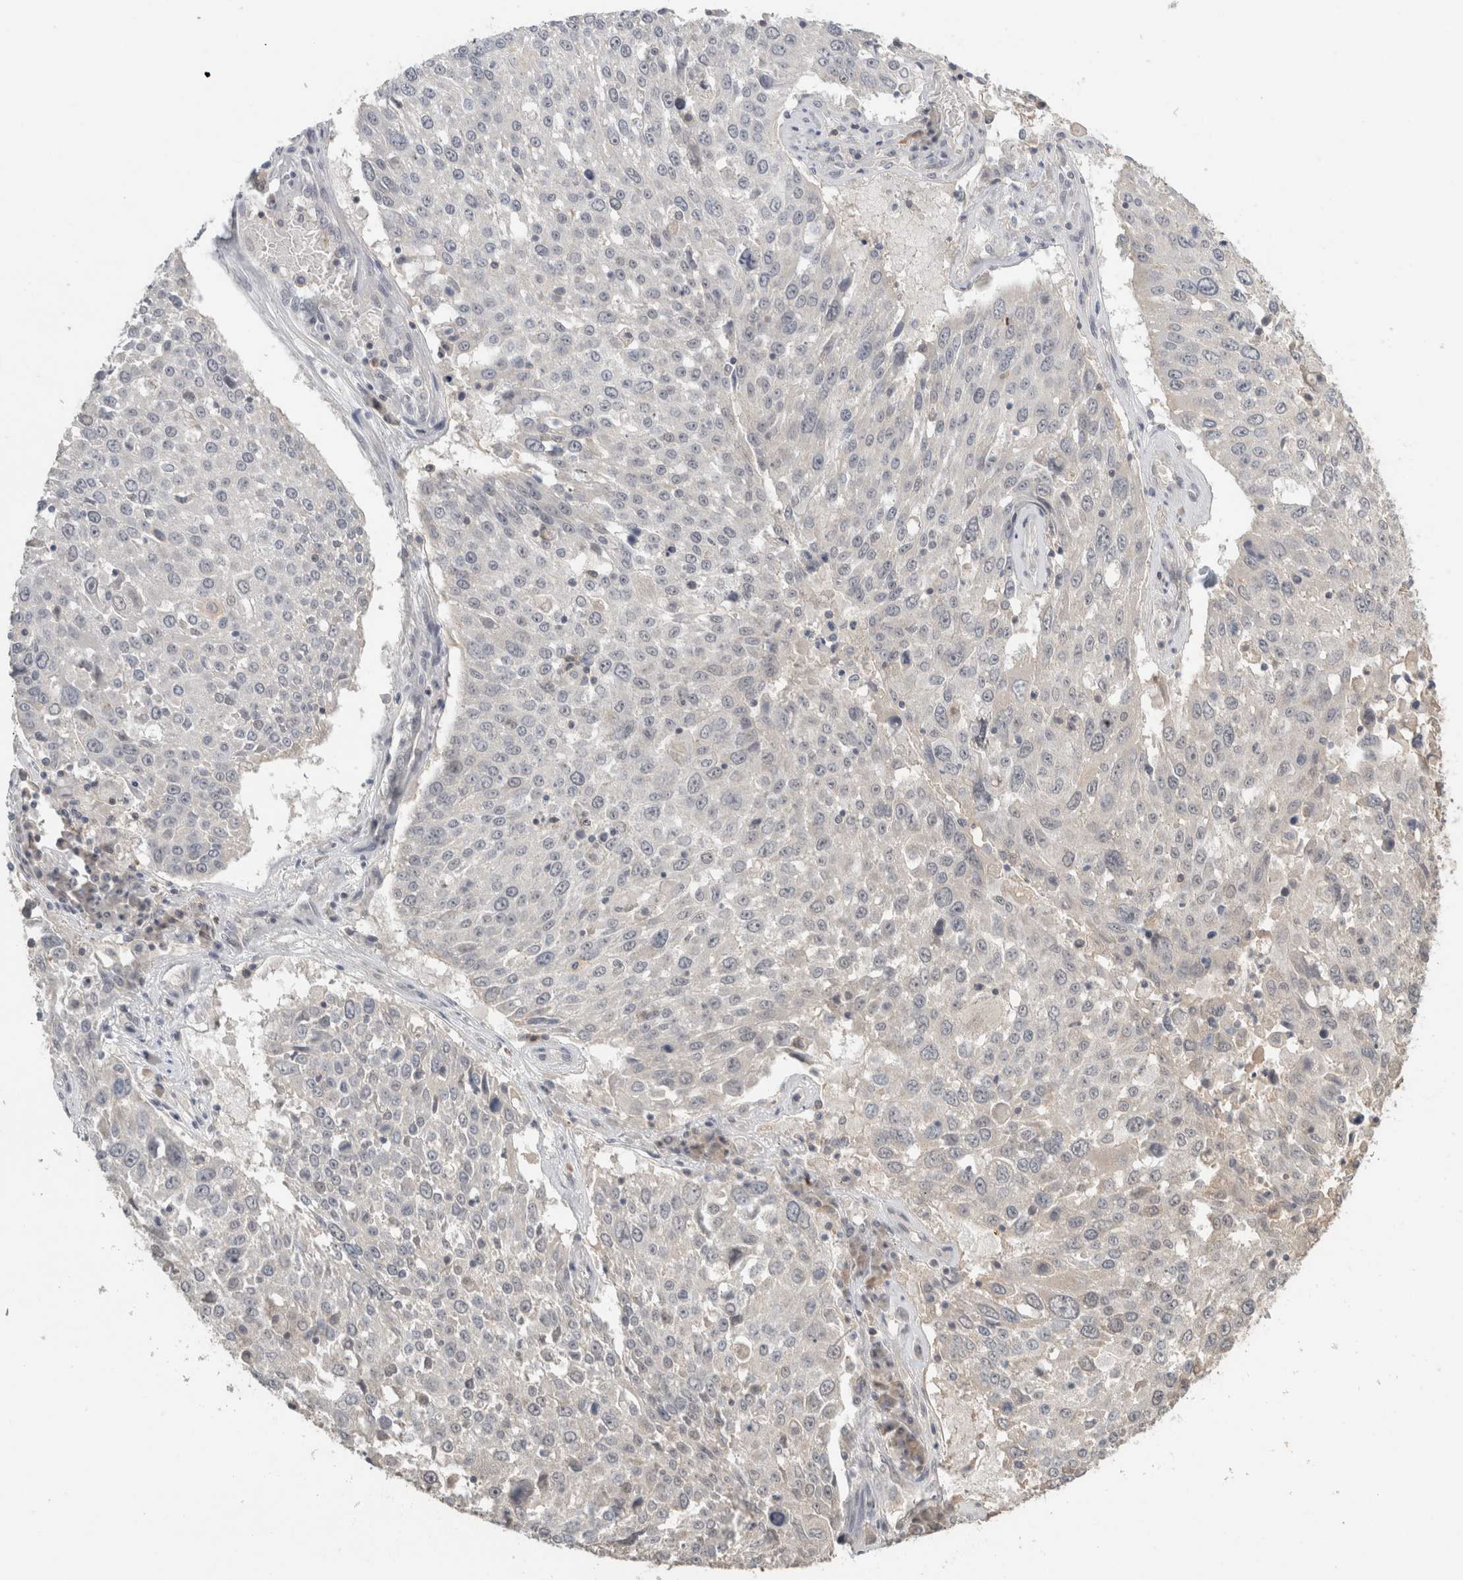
{"staining": {"intensity": "negative", "quantity": "none", "location": "none"}, "tissue": "lung cancer", "cell_type": "Tumor cells", "image_type": "cancer", "snomed": [{"axis": "morphology", "description": "Squamous cell carcinoma, NOS"}, {"axis": "topography", "description": "Lung"}], "caption": "Lung squamous cell carcinoma was stained to show a protein in brown. There is no significant positivity in tumor cells.", "gene": "TRAT1", "patient": {"sex": "male", "age": 65}}